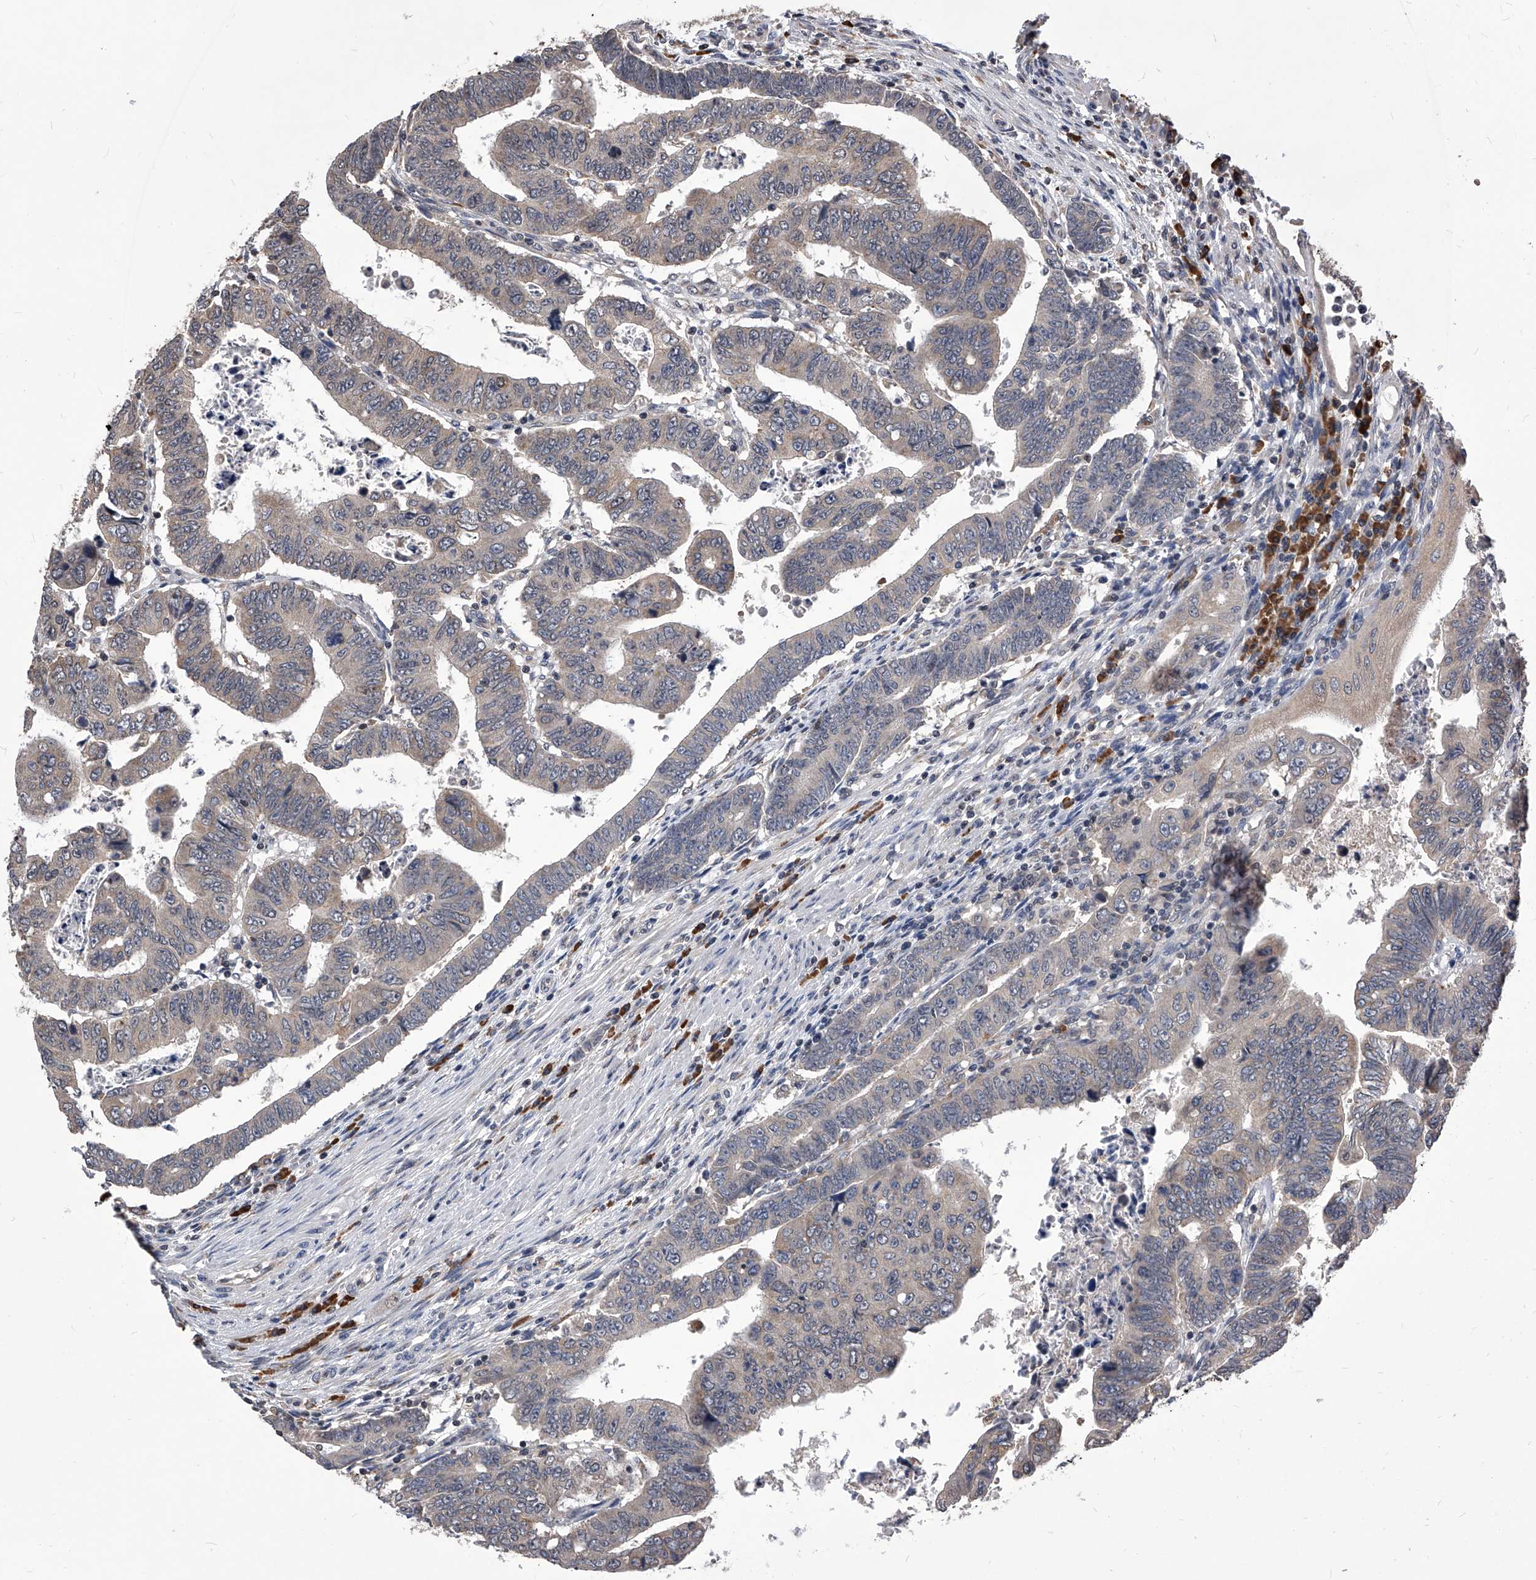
{"staining": {"intensity": "weak", "quantity": "<25%", "location": "cytoplasmic/membranous"}, "tissue": "colorectal cancer", "cell_type": "Tumor cells", "image_type": "cancer", "snomed": [{"axis": "morphology", "description": "Normal tissue, NOS"}, {"axis": "morphology", "description": "Adenocarcinoma, NOS"}, {"axis": "topography", "description": "Rectum"}], "caption": "Tumor cells show no significant expression in colorectal adenocarcinoma.", "gene": "ID1", "patient": {"sex": "female", "age": 65}}